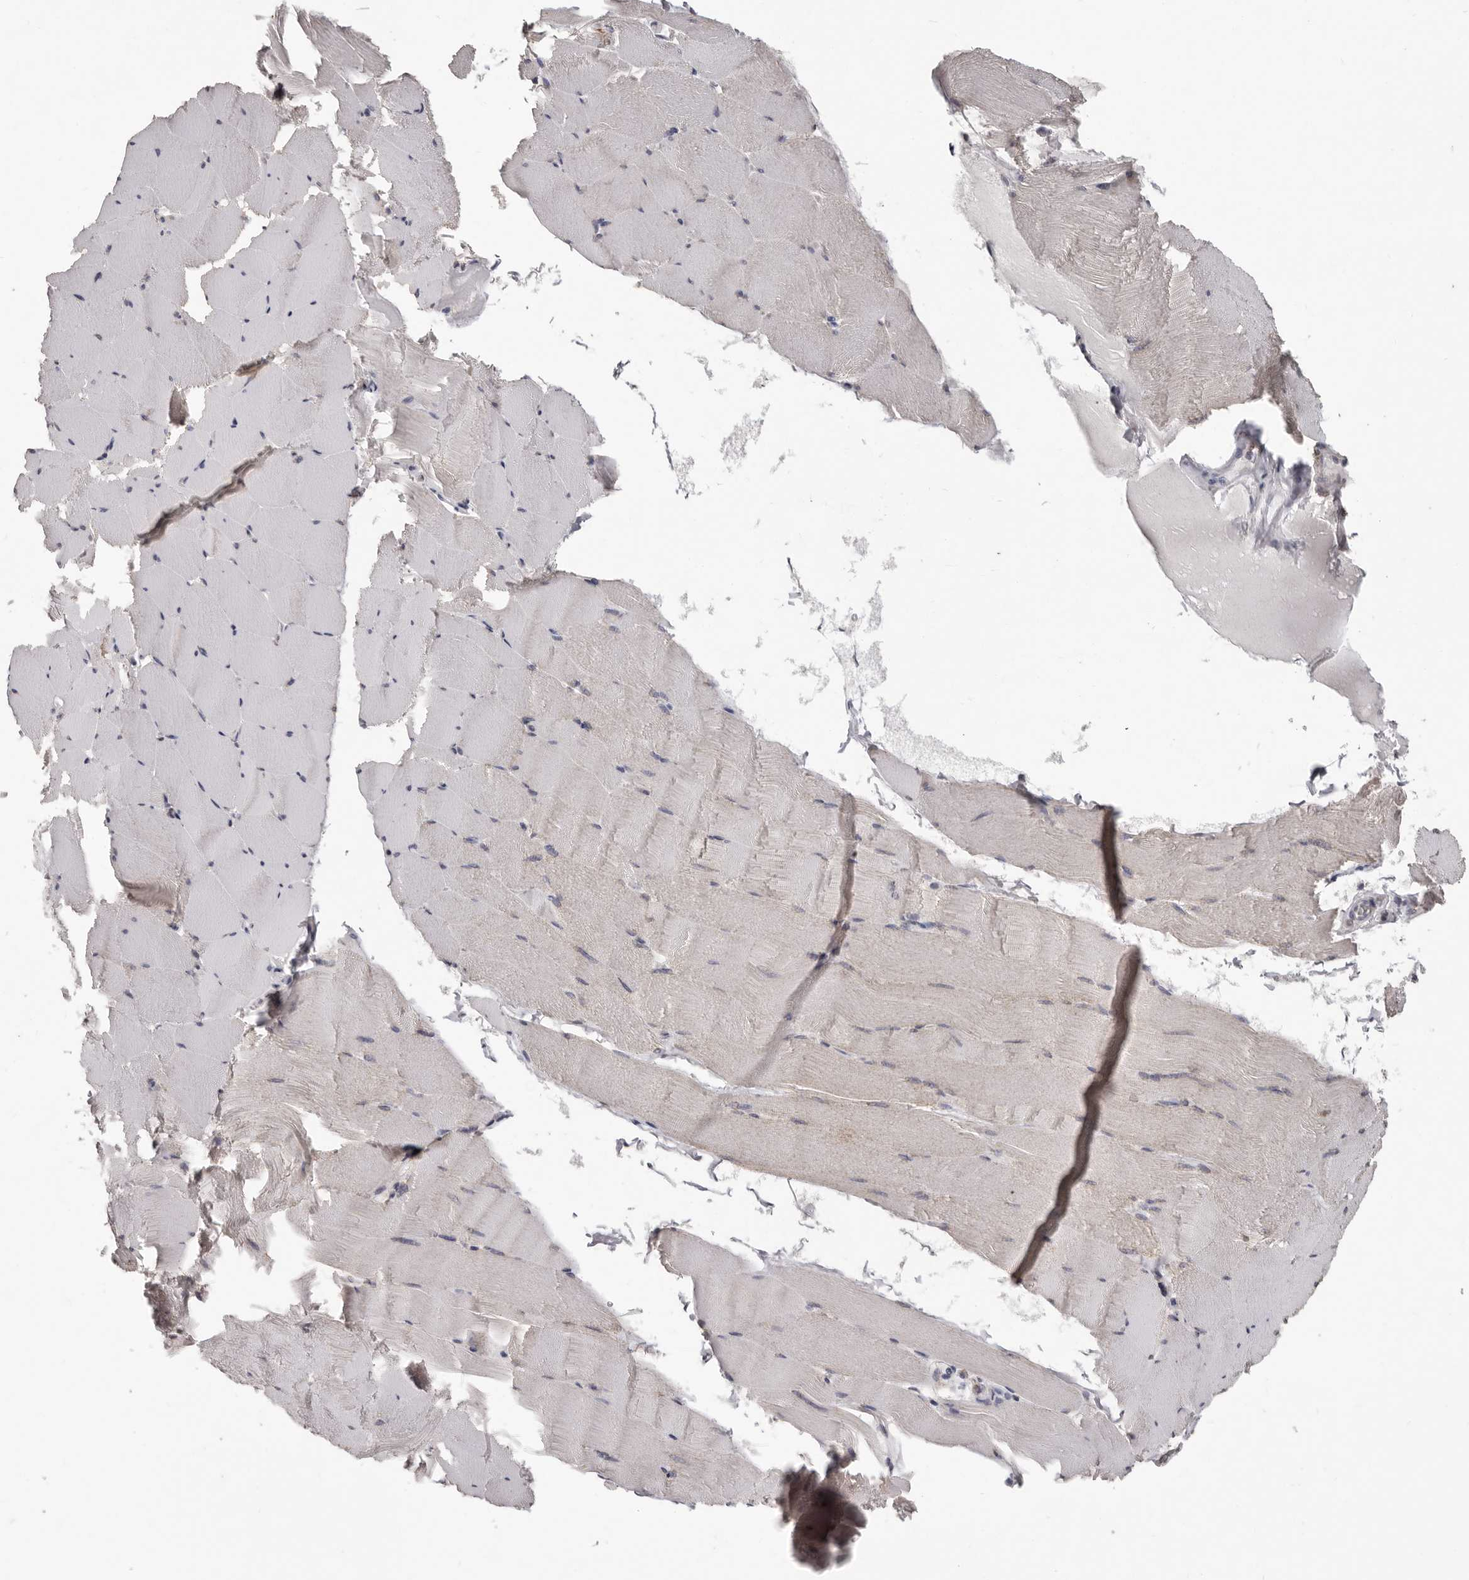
{"staining": {"intensity": "negative", "quantity": "none", "location": "none"}, "tissue": "skeletal muscle", "cell_type": "Myocytes", "image_type": "normal", "snomed": [{"axis": "morphology", "description": "Normal tissue, NOS"}, {"axis": "topography", "description": "Skeletal muscle"}], "caption": "Immunohistochemical staining of benign skeletal muscle shows no significant positivity in myocytes. (DAB (3,3'-diaminobenzidine) immunohistochemistry with hematoxylin counter stain).", "gene": "LINGO2", "patient": {"sex": "male", "age": 62}}